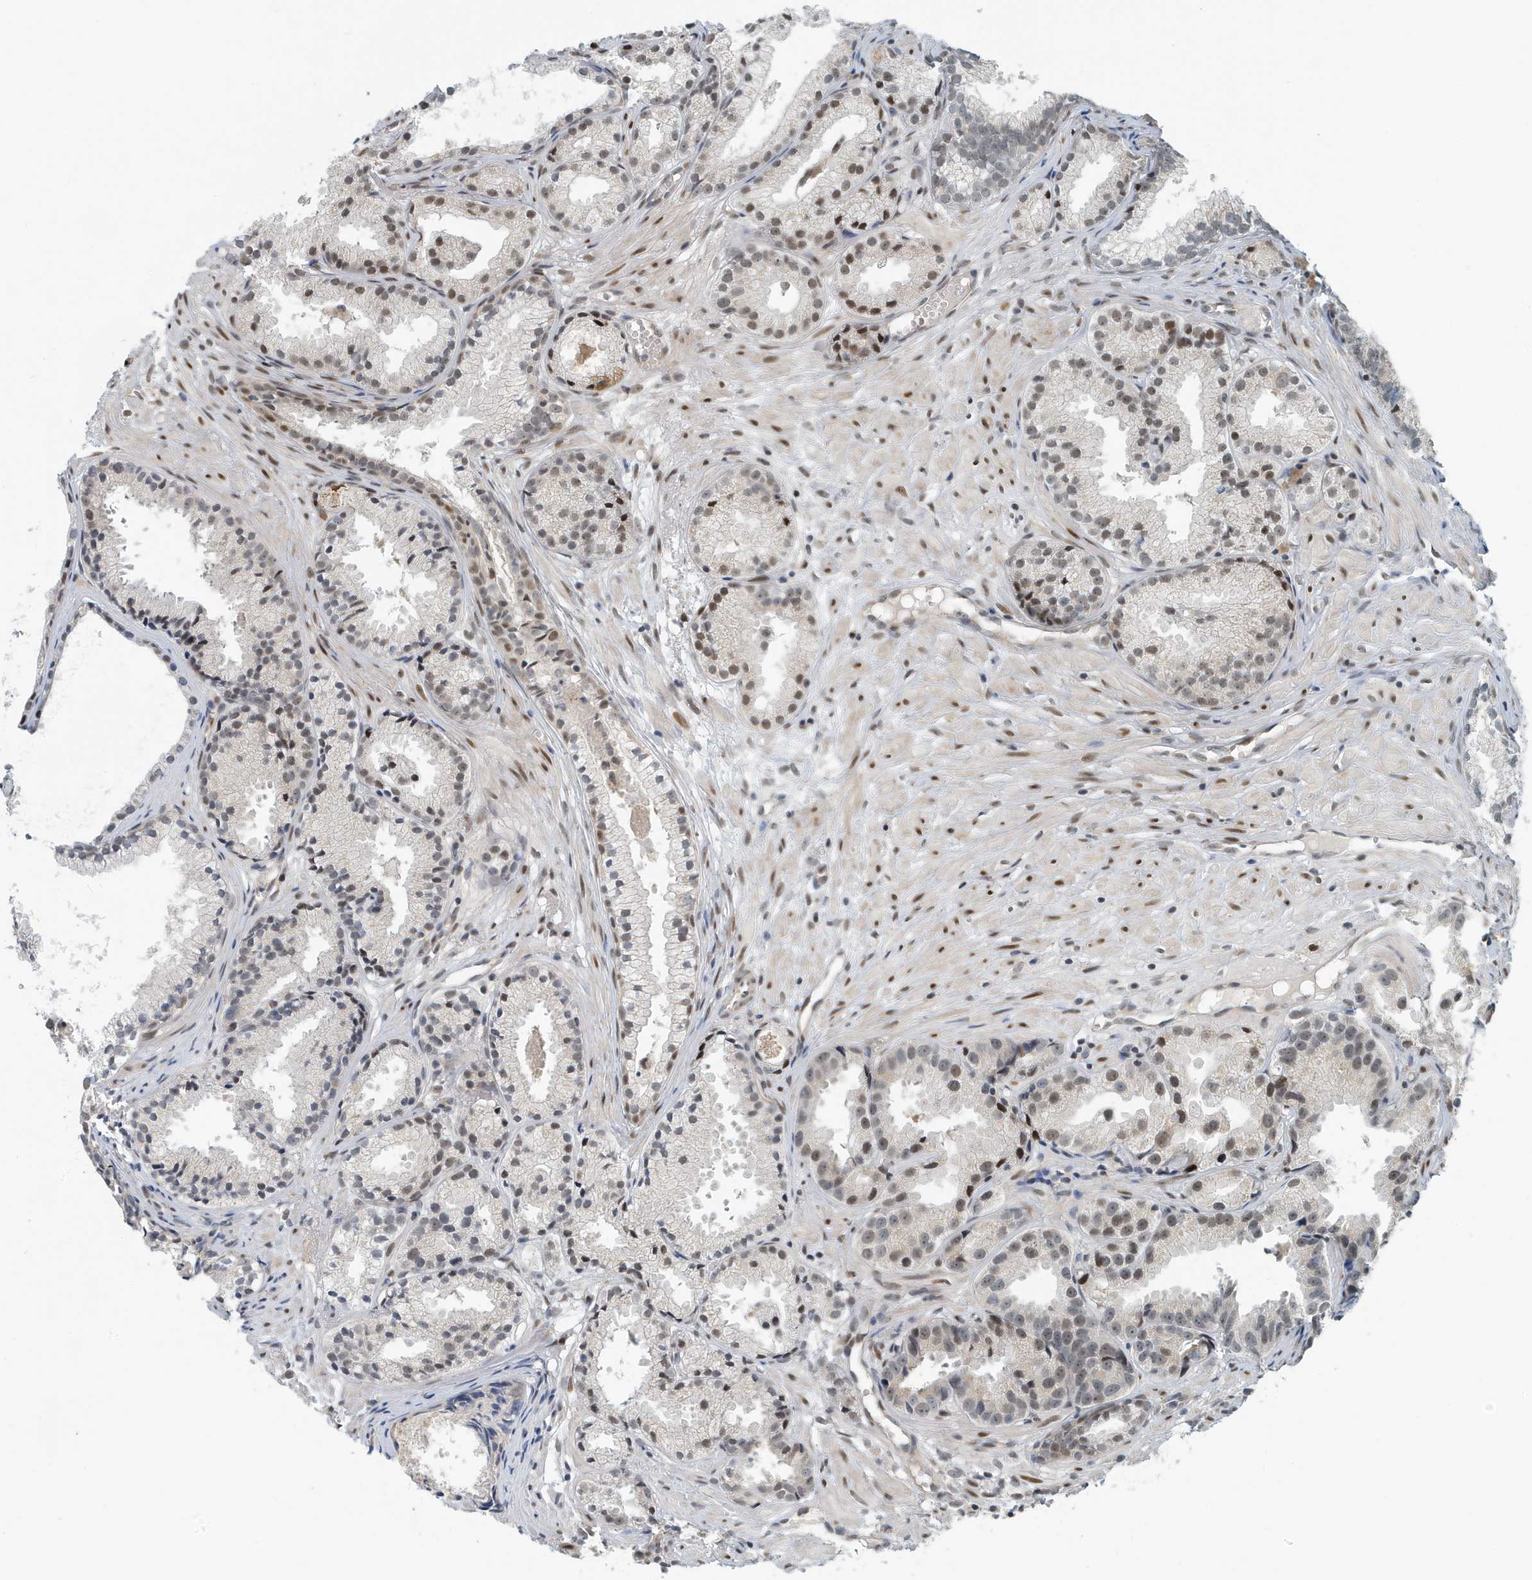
{"staining": {"intensity": "moderate", "quantity": "25%-75%", "location": "nuclear"}, "tissue": "prostate cancer", "cell_type": "Tumor cells", "image_type": "cancer", "snomed": [{"axis": "morphology", "description": "Adenocarcinoma, Medium grade"}, {"axis": "topography", "description": "Prostate"}], "caption": "A brown stain shows moderate nuclear positivity of a protein in prostate cancer (medium-grade adenocarcinoma) tumor cells.", "gene": "KIF15", "patient": {"sex": "male", "age": 88}}